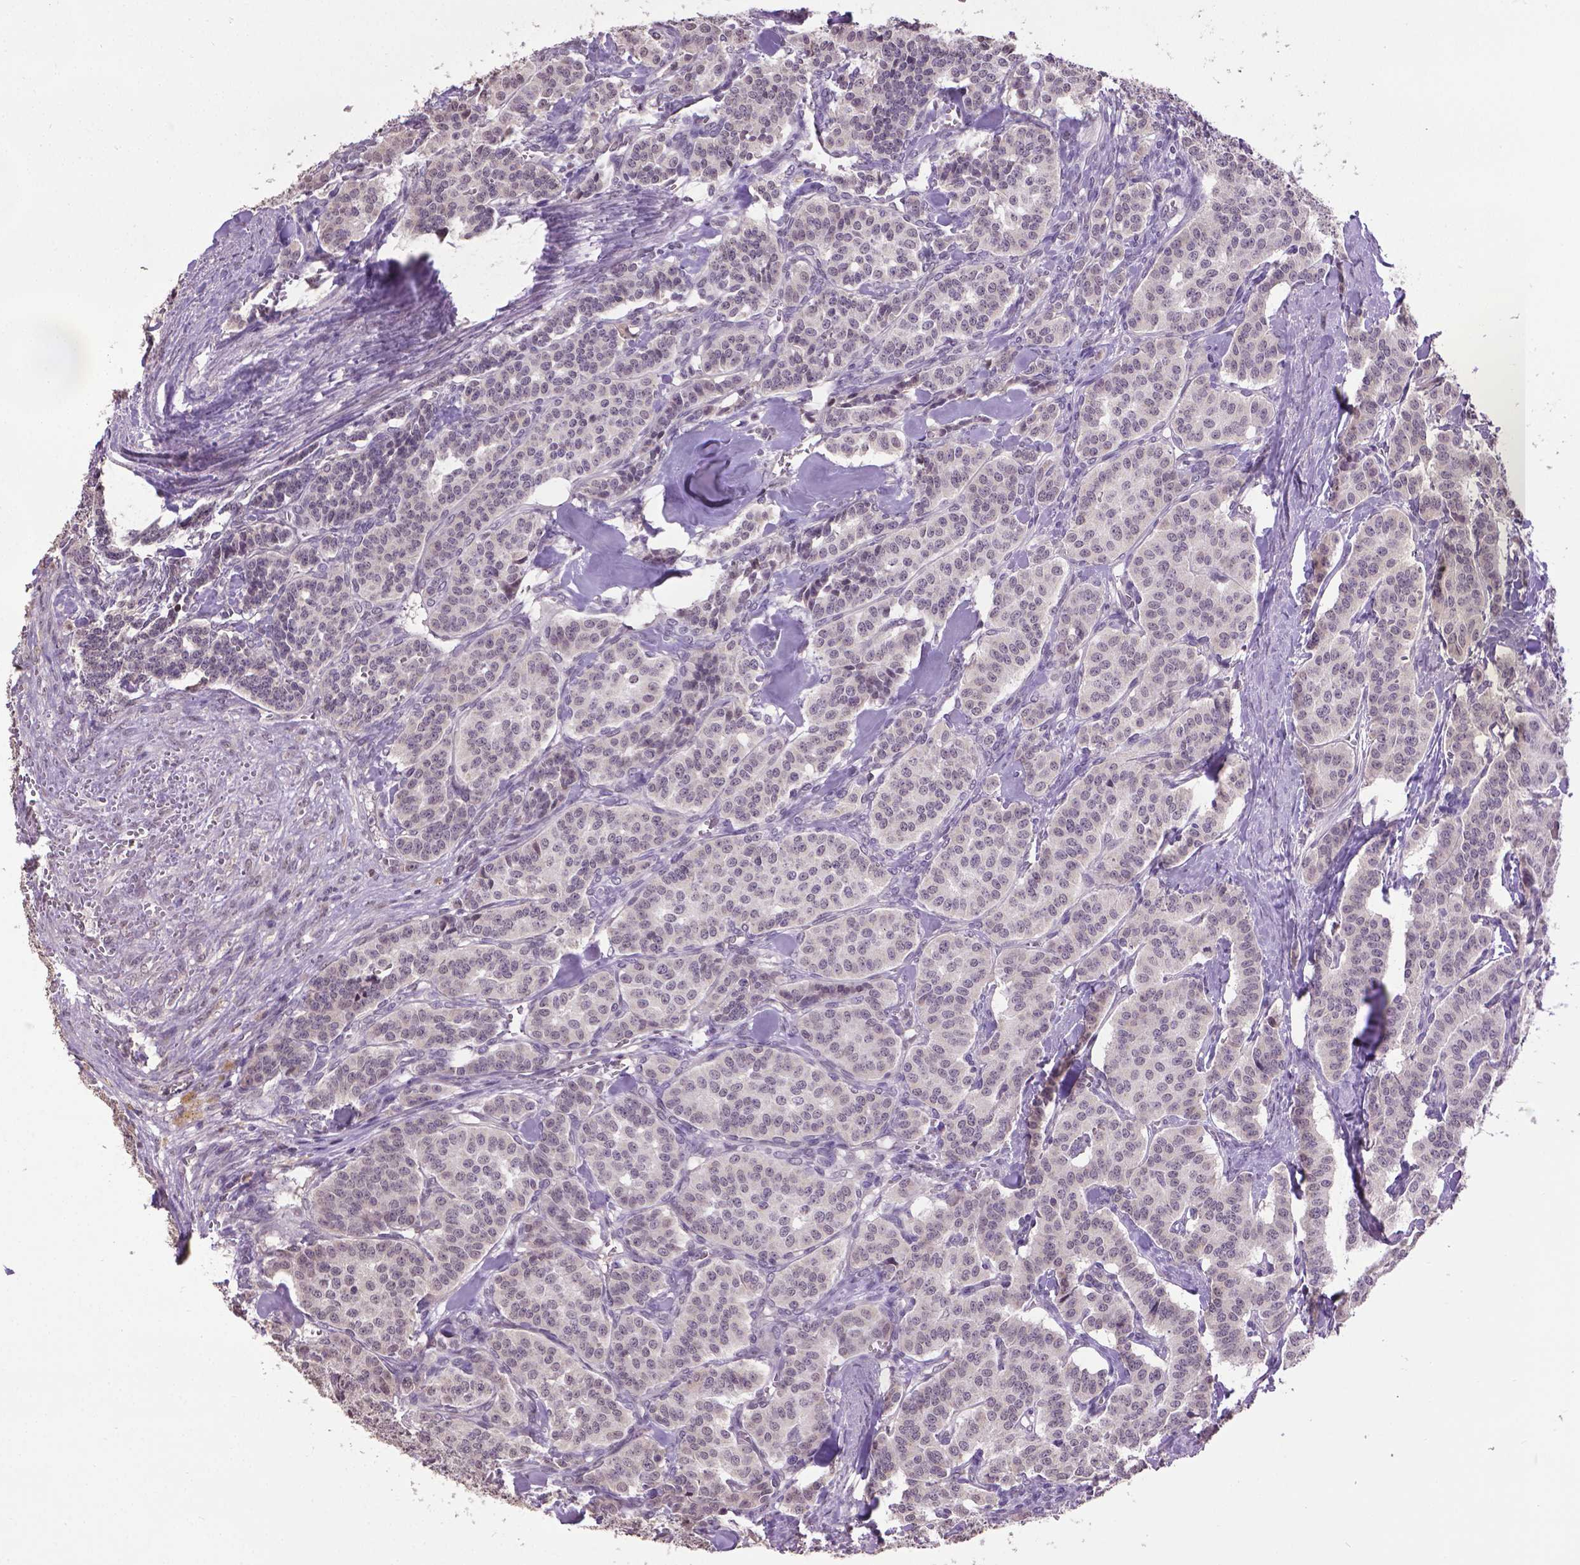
{"staining": {"intensity": "negative", "quantity": "none", "location": "none"}, "tissue": "carcinoid", "cell_type": "Tumor cells", "image_type": "cancer", "snomed": [{"axis": "morphology", "description": "Normal tissue, NOS"}, {"axis": "morphology", "description": "Carcinoid, malignant, NOS"}, {"axis": "topography", "description": "Lung"}], "caption": "Tumor cells show no significant staining in carcinoid (malignant).", "gene": "CPM", "patient": {"sex": "female", "age": 46}}